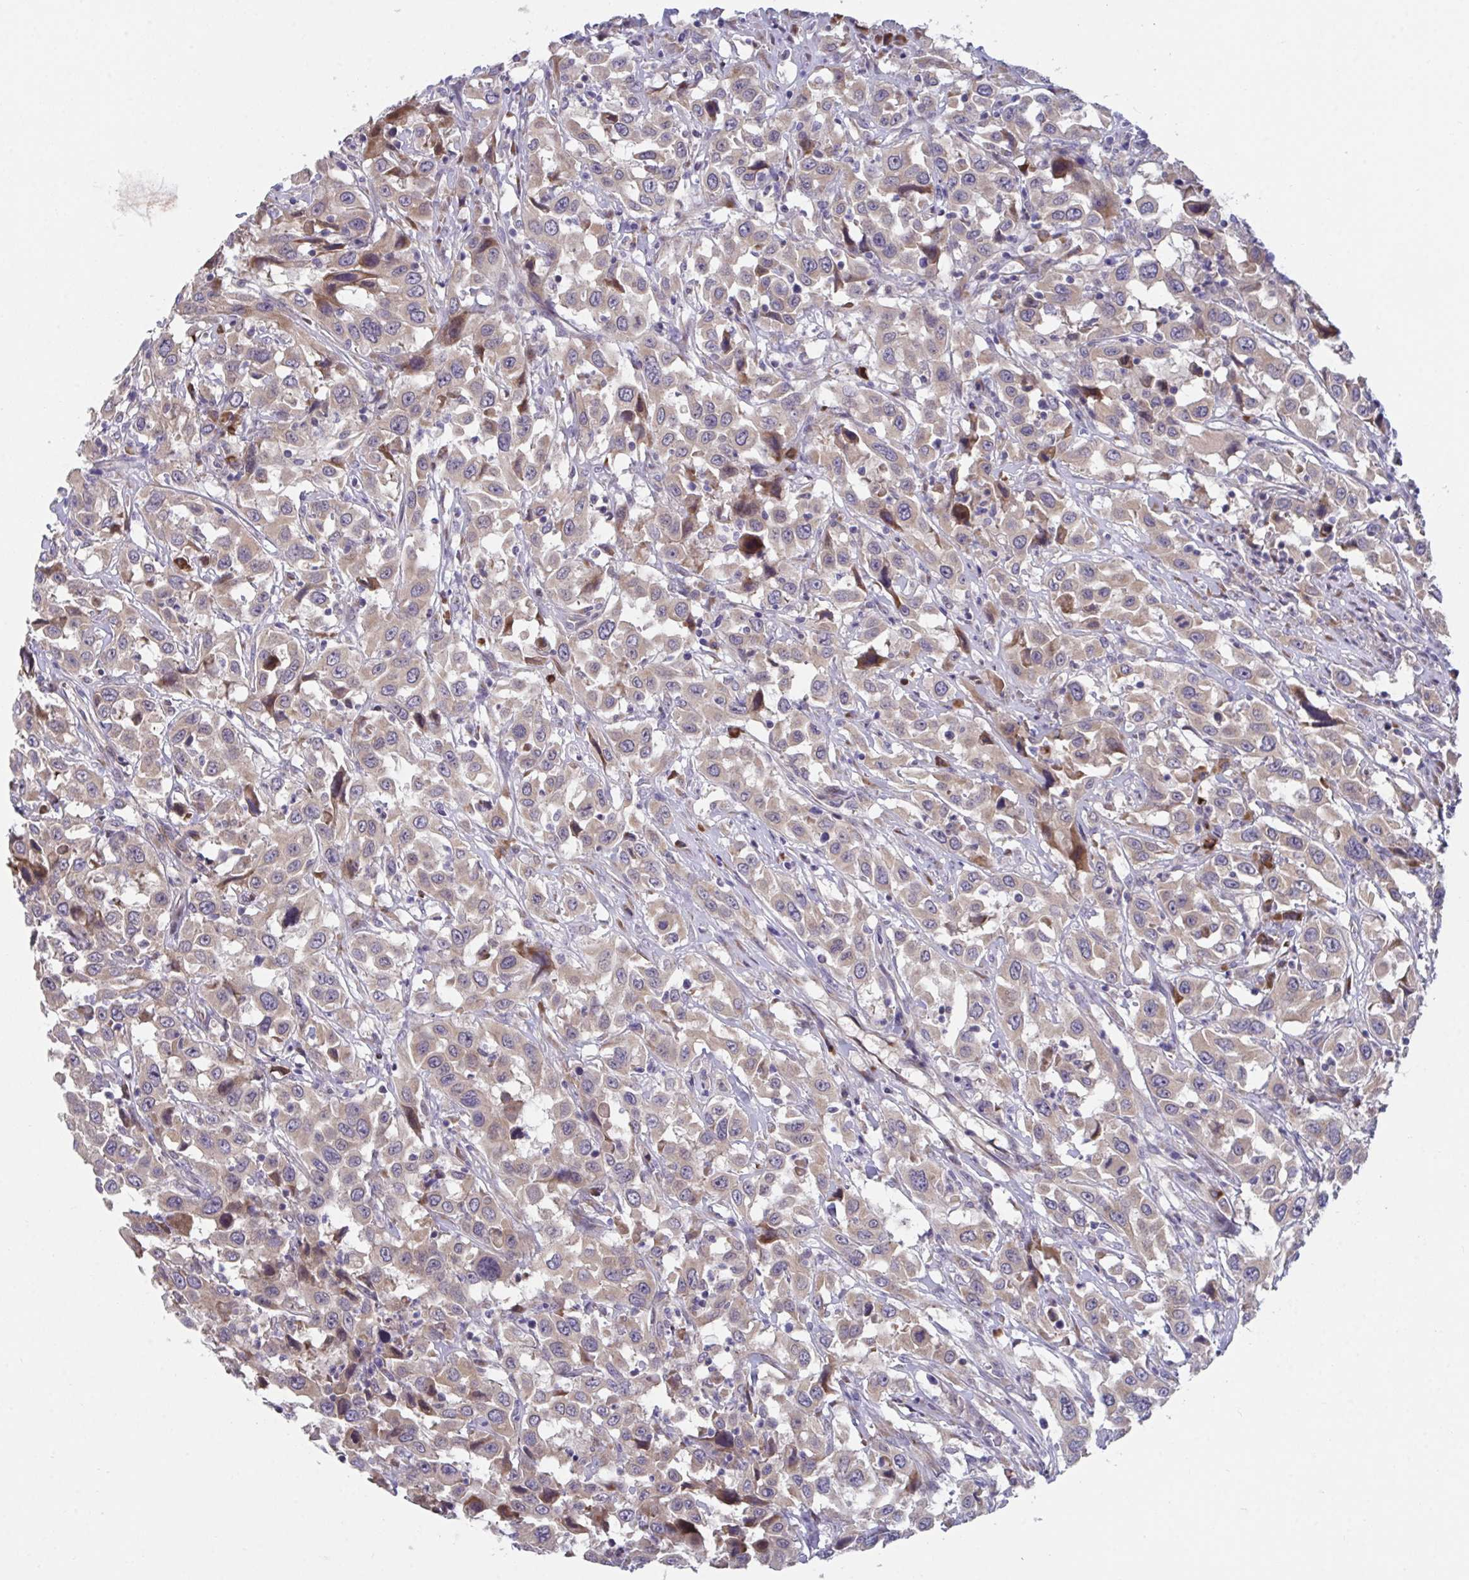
{"staining": {"intensity": "moderate", "quantity": ">75%", "location": "cytoplasmic/membranous"}, "tissue": "urothelial cancer", "cell_type": "Tumor cells", "image_type": "cancer", "snomed": [{"axis": "morphology", "description": "Urothelial carcinoma, High grade"}, {"axis": "topography", "description": "Urinary bladder"}], "caption": "This image reveals immunohistochemistry (IHC) staining of human urothelial cancer, with medium moderate cytoplasmic/membranous expression in approximately >75% of tumor cells.", "gene": "SUSD4", "patient": {"sex": "male", "age": 61}}